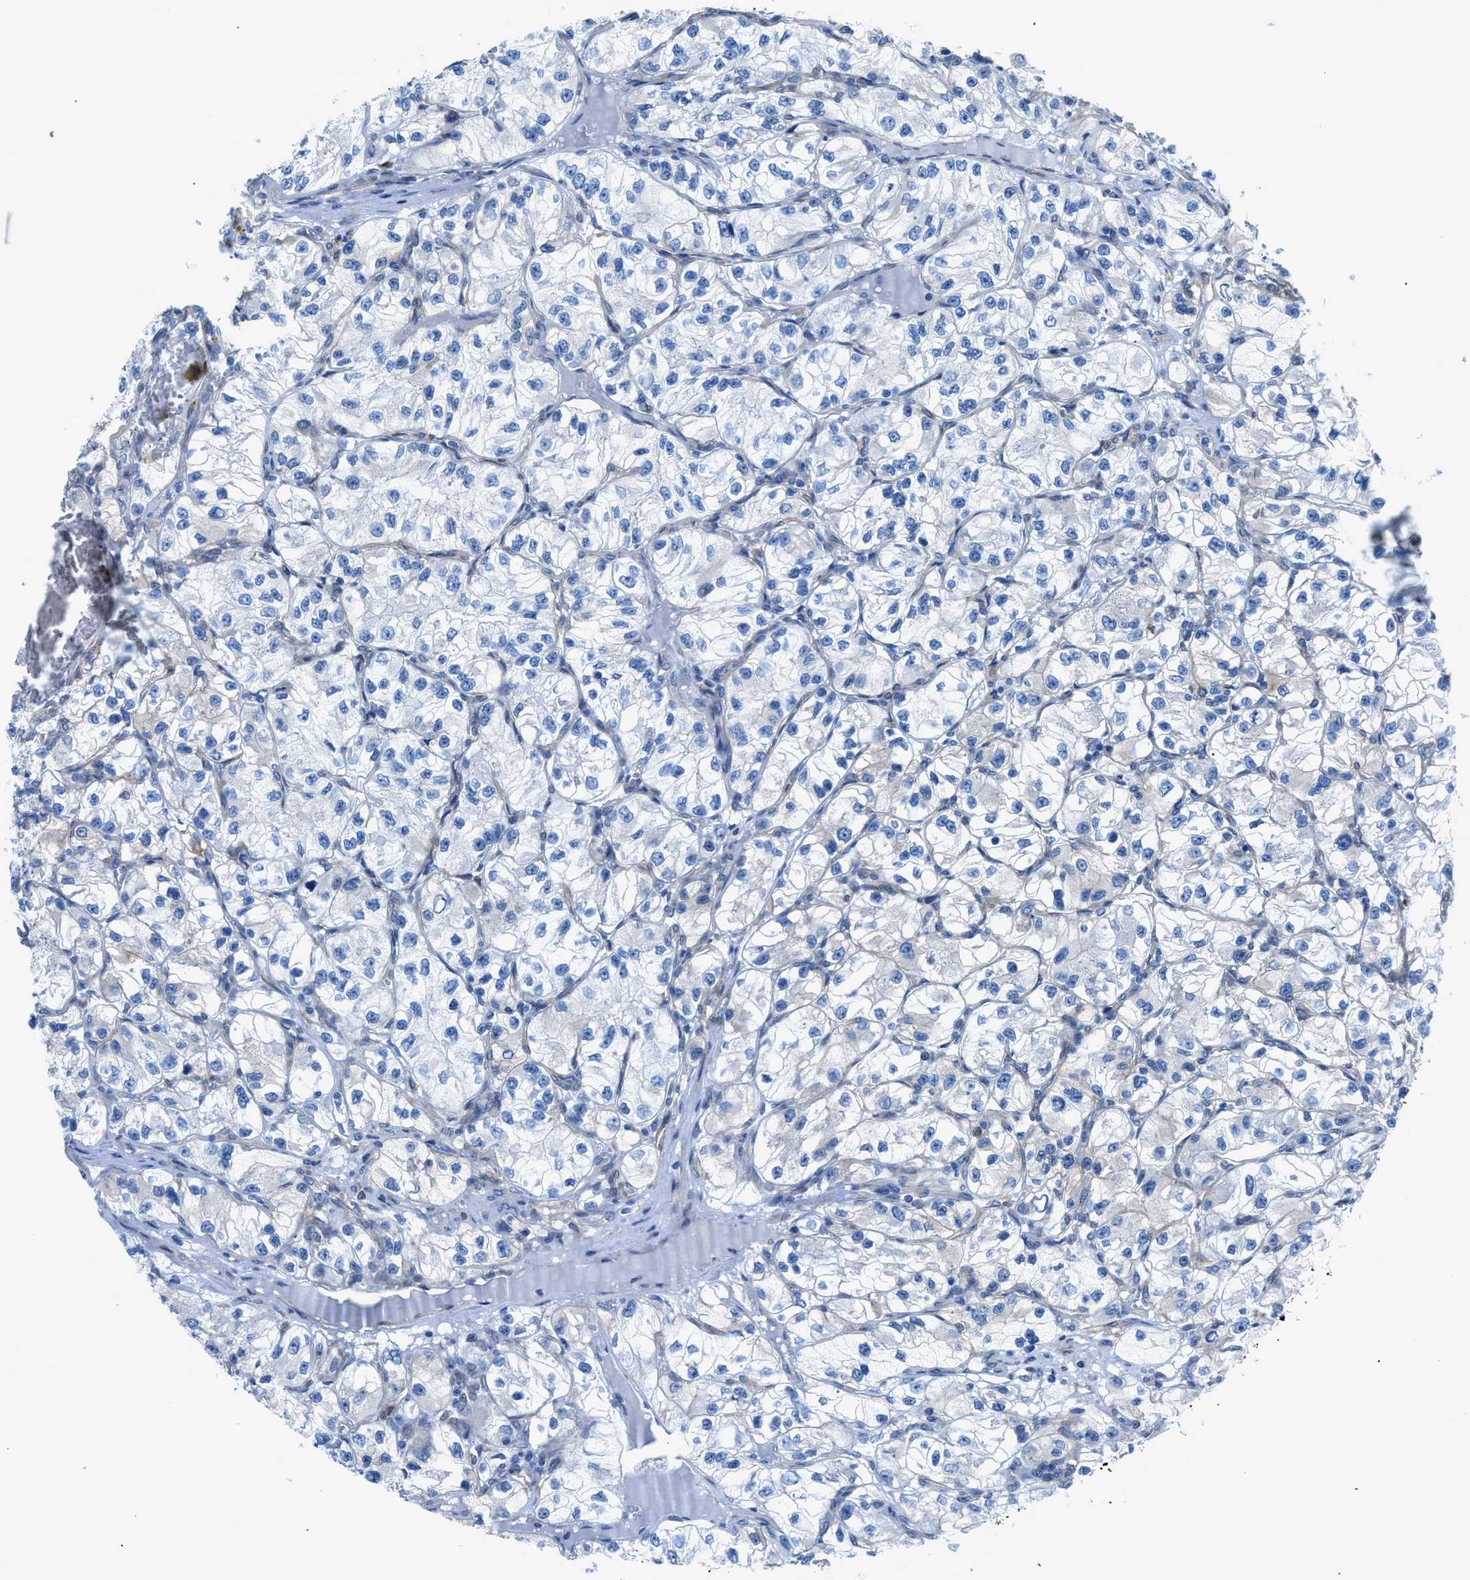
{"staining": {"intensity": "moderate", "quantity": "<25%", "location": "cytoplasmic/membranous"}, "tissue": "renal cancer", "cell_type": "Tumor cells", "image_type": "cancer", "snomed": [{"axis": "morphology", "description": "Adenocarcinoma, NOS"}, {"axis": "topography", "description": "Kidney"}], "caption": "Approximately <25% of tumor cells in renal adenocarcinoma exhibit moderate cytoplasmic/membranous protein expression as visualized by brown immunohistochemical staining.", "gene": "DMAC1", "patient": {"sex": "female", "age": 57}}